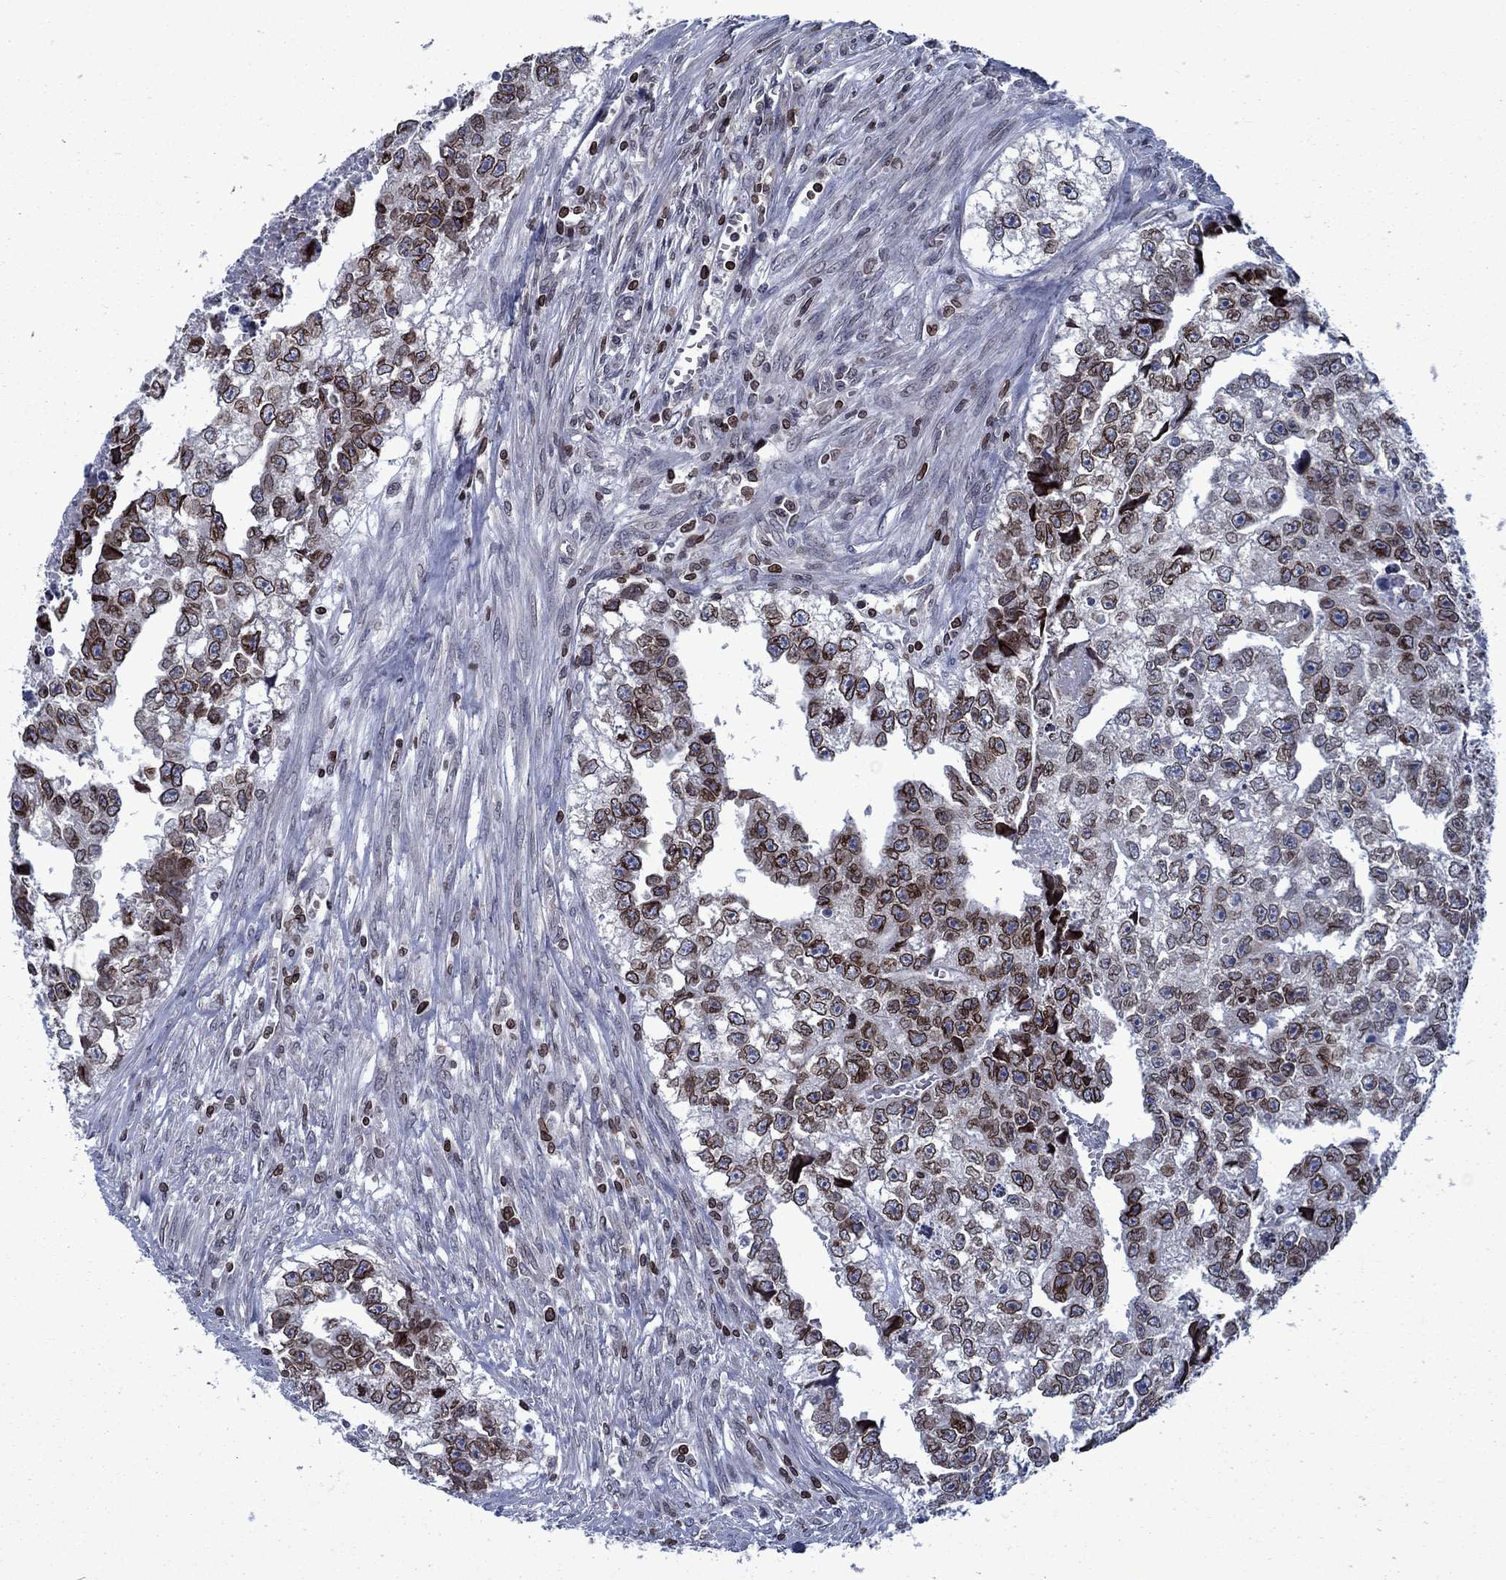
{"staining": {"intensity": "strong", "quantity": "25%-75%", "location": "cytoplasmic/membranous,nuclear"}, "tissue": "testis cancer", "cell_type": "Tumor cells", "image_type": "cancer", "snomed": [{"axis": "morphology", "description": "Carcinoma, Embryonal, NOS"}, {"axis": "morphology", "description": "Teratoma, malignant, NOS"}, {"axis": "topography", "description": "Testis"}], "caption": "An image of human testis embryonal carcinoma stained for a protein exhibits strong cytoplasmic/membranous and nuclear brown staining in tumor cells. The staining was performed using DAB (3,3'-diaminobenzidine) to visualize the protein expression in brown, while the nuclei were stained in blue with hematoxylin (Magnification: 20x).", "gene": "SLA", "patient": {"sex": "male", "age": 44}}